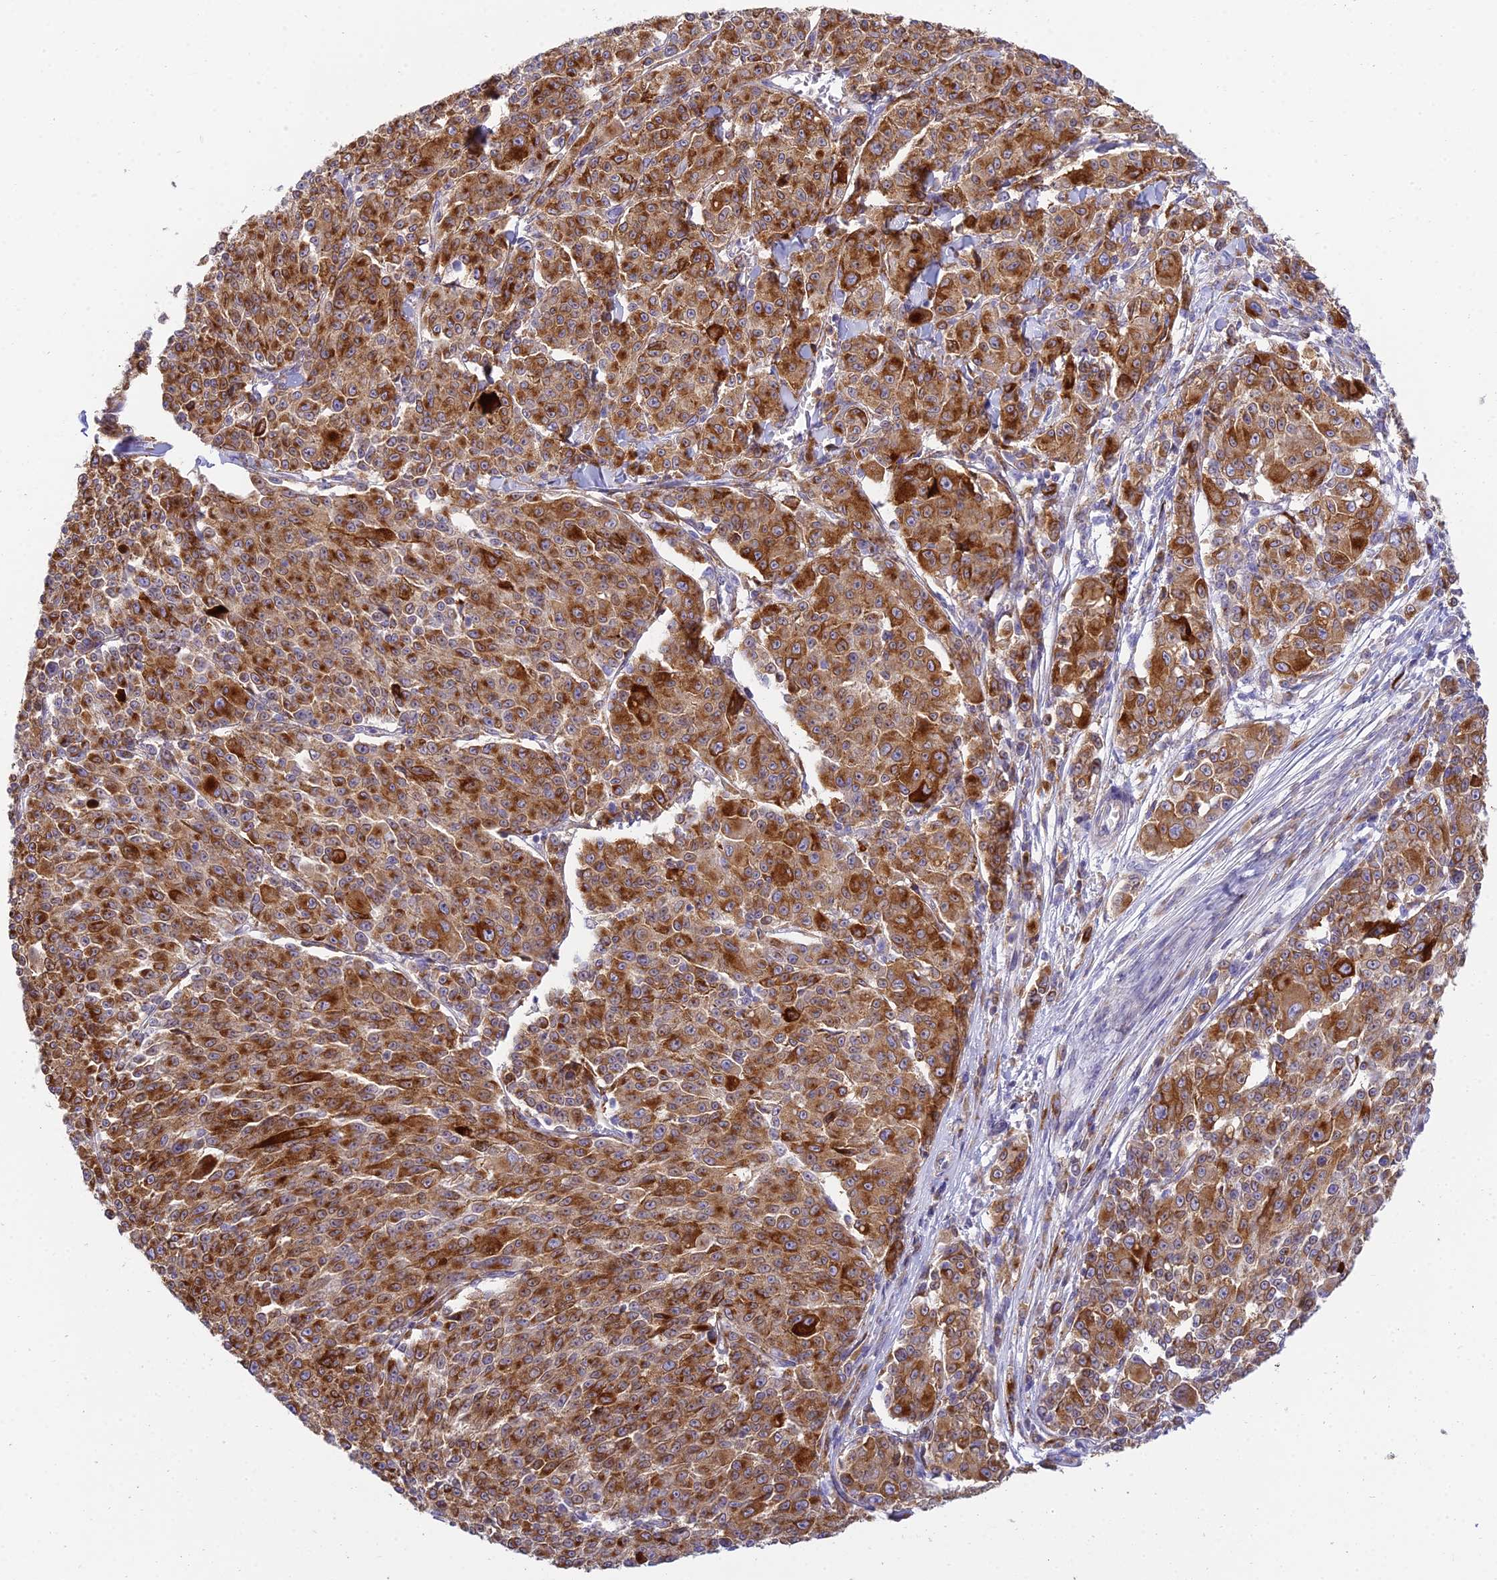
{"staining": {"intensity": "strong", "quantity": ">75%", "location": "cytoplasmic/membranous"}, "tissue": "melanoma", "cell_type": "Tumor cells", "image_type": "cancer", "snomed": [{"axis": "morphology", "description": "Malignant melanoma, NOS"}, {"axis": "topography", "description": "Skin"}], "caption": "The image reveals a brown stain indicating the presence of a protein in the cytoplasmic/membranous of tumor cells in melanoma.", "gene": "CLCN7", "patient": {"sex": "female", "age": 52}}